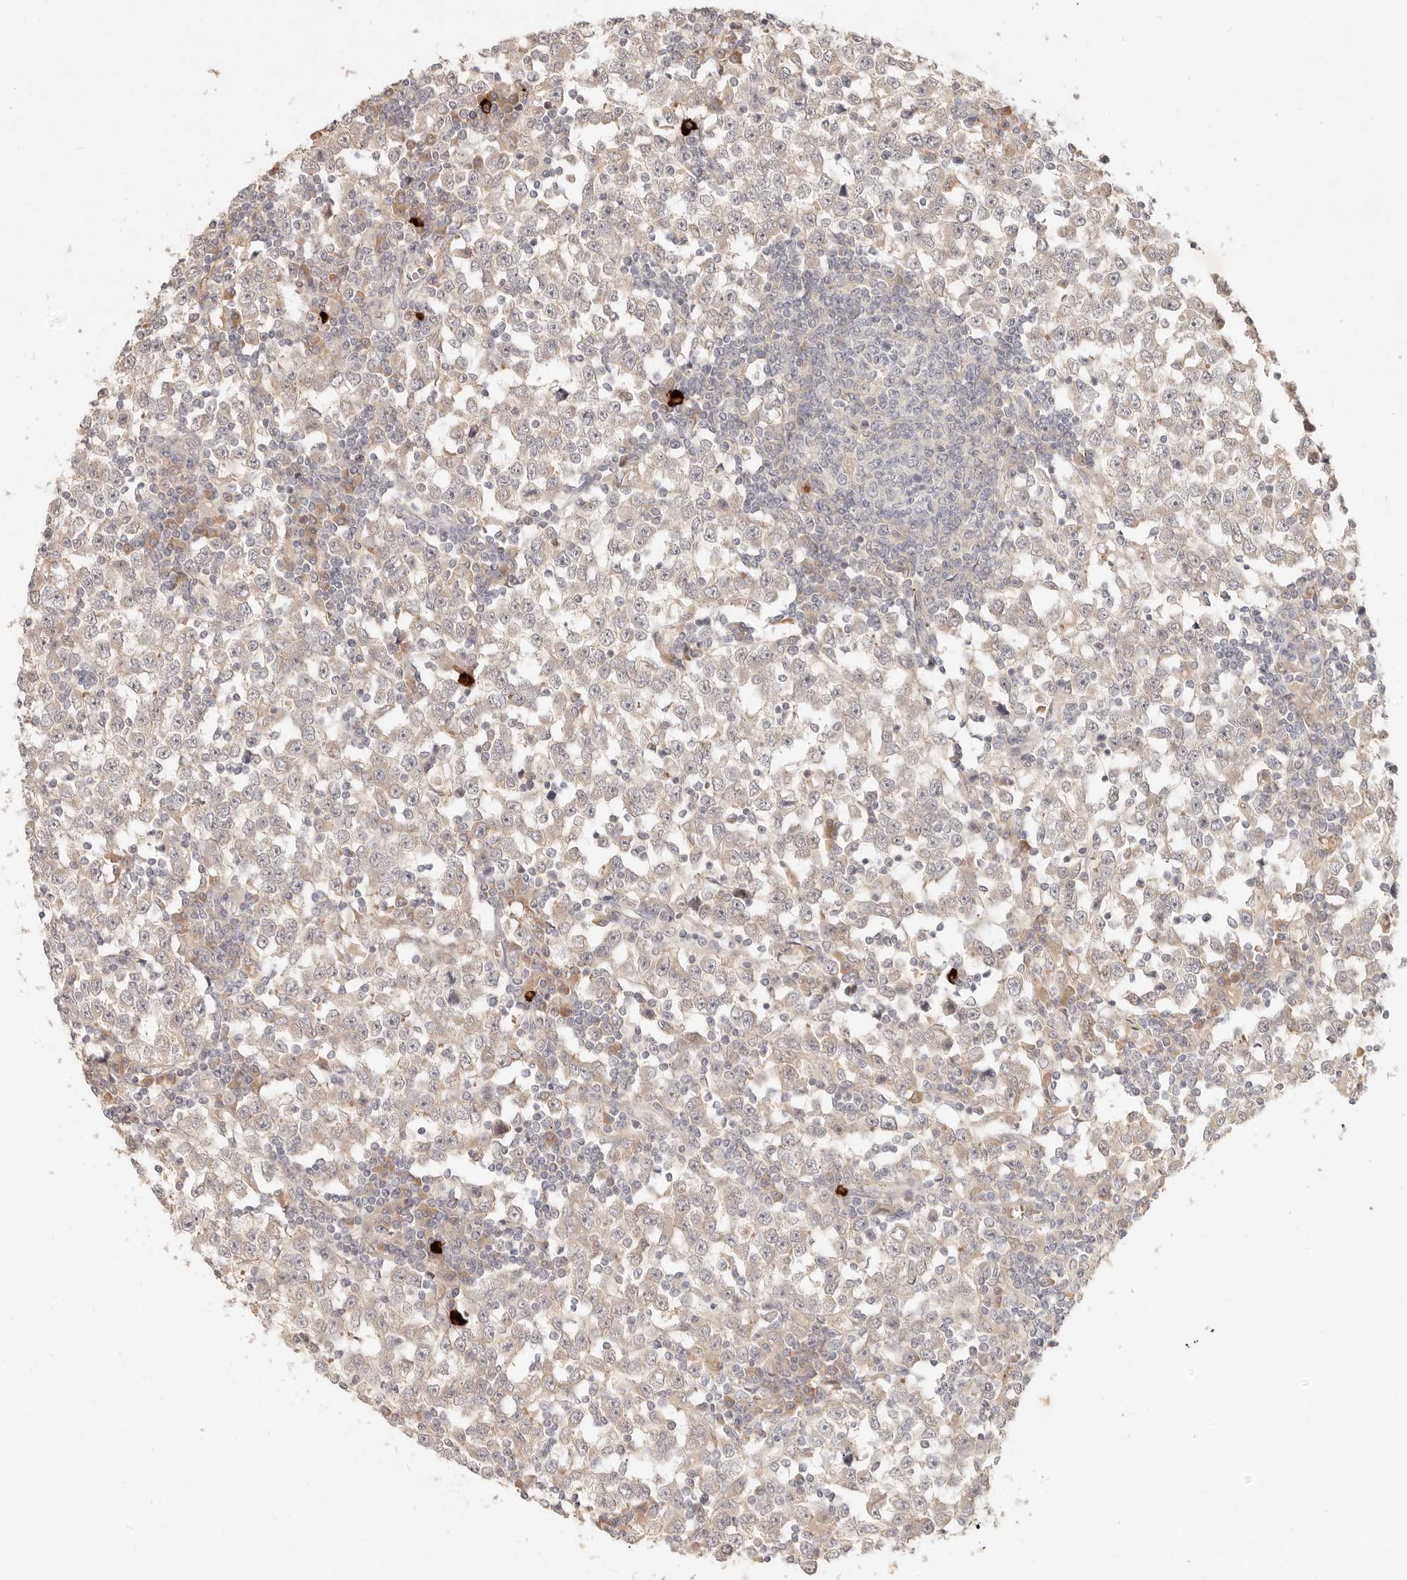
{"staining": {"intensity": "weak", "quantity": "<25%", "location": "cytoplasmic/membranous"}, "tissue": "testis cancer", "cell_type": "Tumor cells", "image_type": "cancer", "snomed": [{"axis": "morphology", "description": "Seminoma, NOS"}, {"axis": "topography", "description": "Testis"}], "caption": "IHC photomicrograph of human seminoma (testis) stained for a protein (brown), which reveals no expression in tumor cells.", "gene": "UBXN11", "patient": {"sex": "male", "age": 65}}